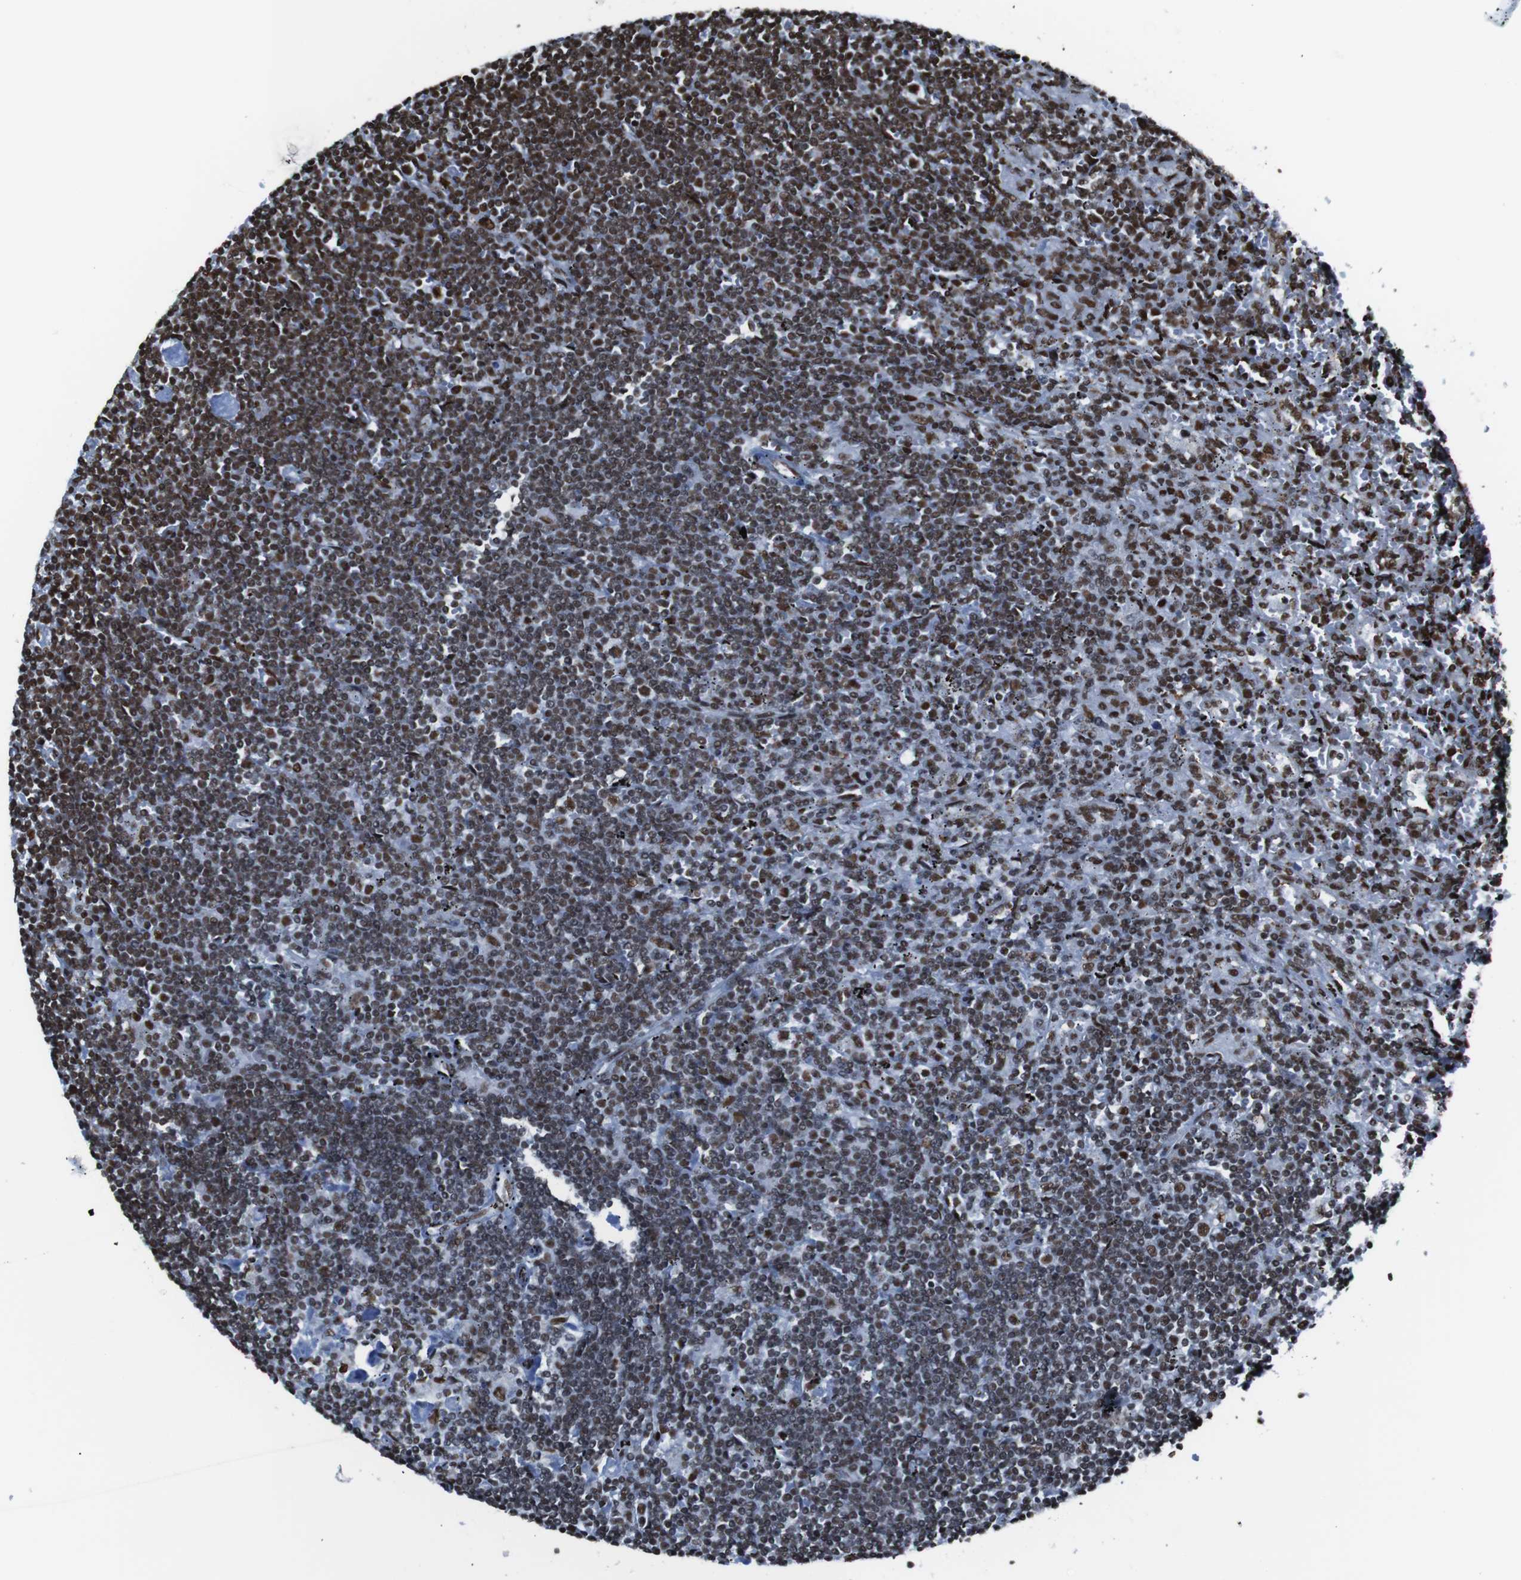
{"staining": {"intensity": "moderate", "quantity": "<25%", "location": "nuclear"}, "tissue": "lymphoma", "cell_type": "Tumor cells", "image_type": "cancer", "snomed": [{"axis": "morphology", "description": "Malignant lymphoma, non-Hodgkin's type, Low grade"}, {"axis": "topography", "description": "Spleen"}], "caption": "Moderate nuclear protein positivity is identified in about <25% of tumor cells in malignant lymphoma, non-Hodgkin's type (low-grade).", "gene": "ROMO1", "patient": {"sex": "male", "age": 76}}